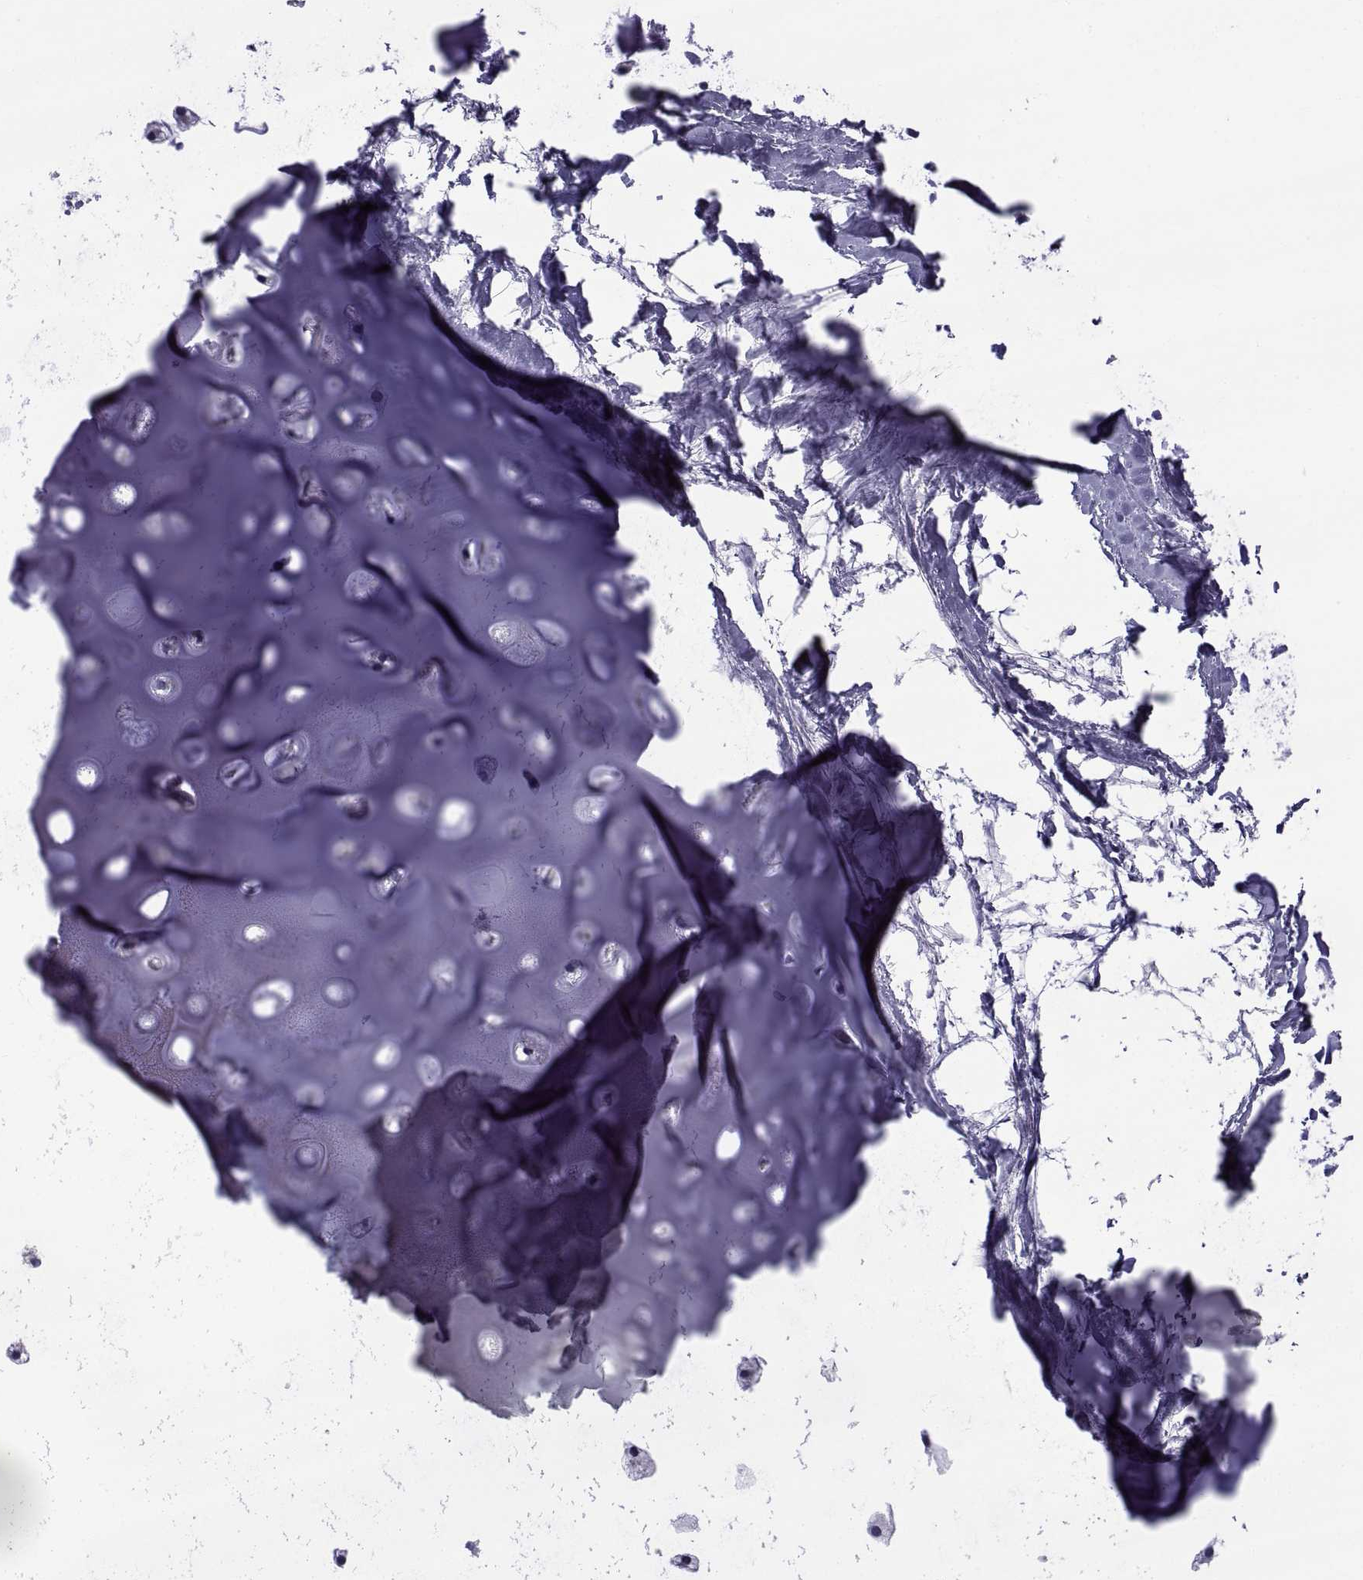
{"staining": {"intensity": "negative", "quantity": "none", "location": "none"}, "tissue": "soft tissue", "cell_type": "Chondrocytes", "image_type": "normal", "snomed": [{"axis": "morphology", "description": "Normal tissue, NOS"}, {"axis": "morphology", "description": "Squamous cell carcinoma, NOS"}, {"axis": "topography", "description": "Cartilage tissue"}, {"axis": "topography", "description": "Lung"}], "caption": "An immunohistochemistry (IHC) histopathology image of unremarkable soft tissue is shown. There is no staining in chondrocytes of soft tissue. Brightfield microscopy of IHC stained with DAB (brown) and hematoxylin (blue), captured at high magnification.", "gene": "NPTX2", "patient": {"sex": "male", "age": 66}}